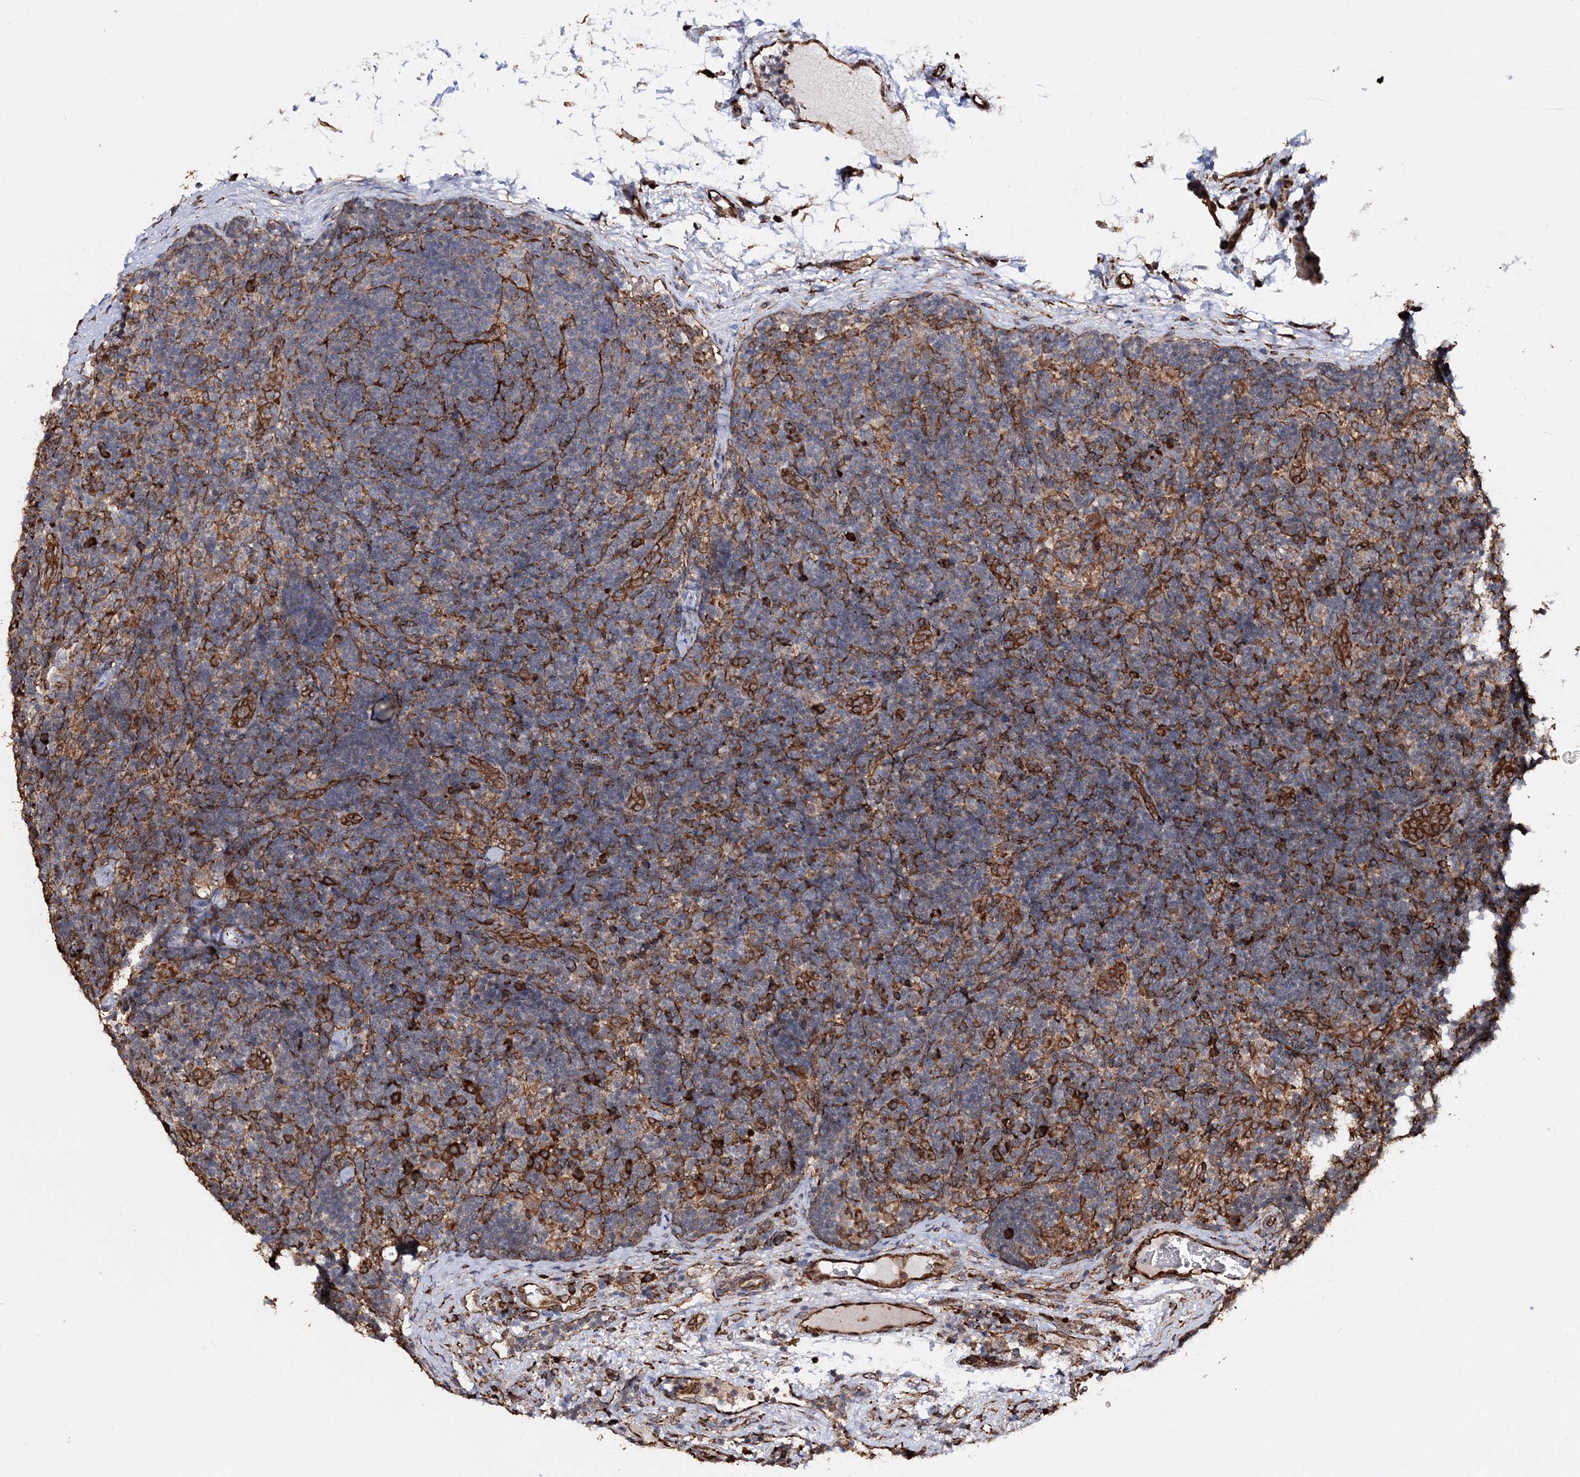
{"staining": {"intensity": "weak", "quantity": "25%-75%", "location": "cytoplasmic/membranous"}, "tissue": "lymph node", "cell_type": "Germinal center cells", "image_type": "normal", "snomed": [{"axis": "morphology", "description": "Normal tissue, NOS"}, {"axis": "topography", "description": "Lymph node"}], "caption": "Unremarkable lymph node exhibits weak cytoplasmic/membranous staining in approximately 25%-75% of germinal center cells.", "gene": "SCRN3", "patient": {"sex": "female", "age": 22}}